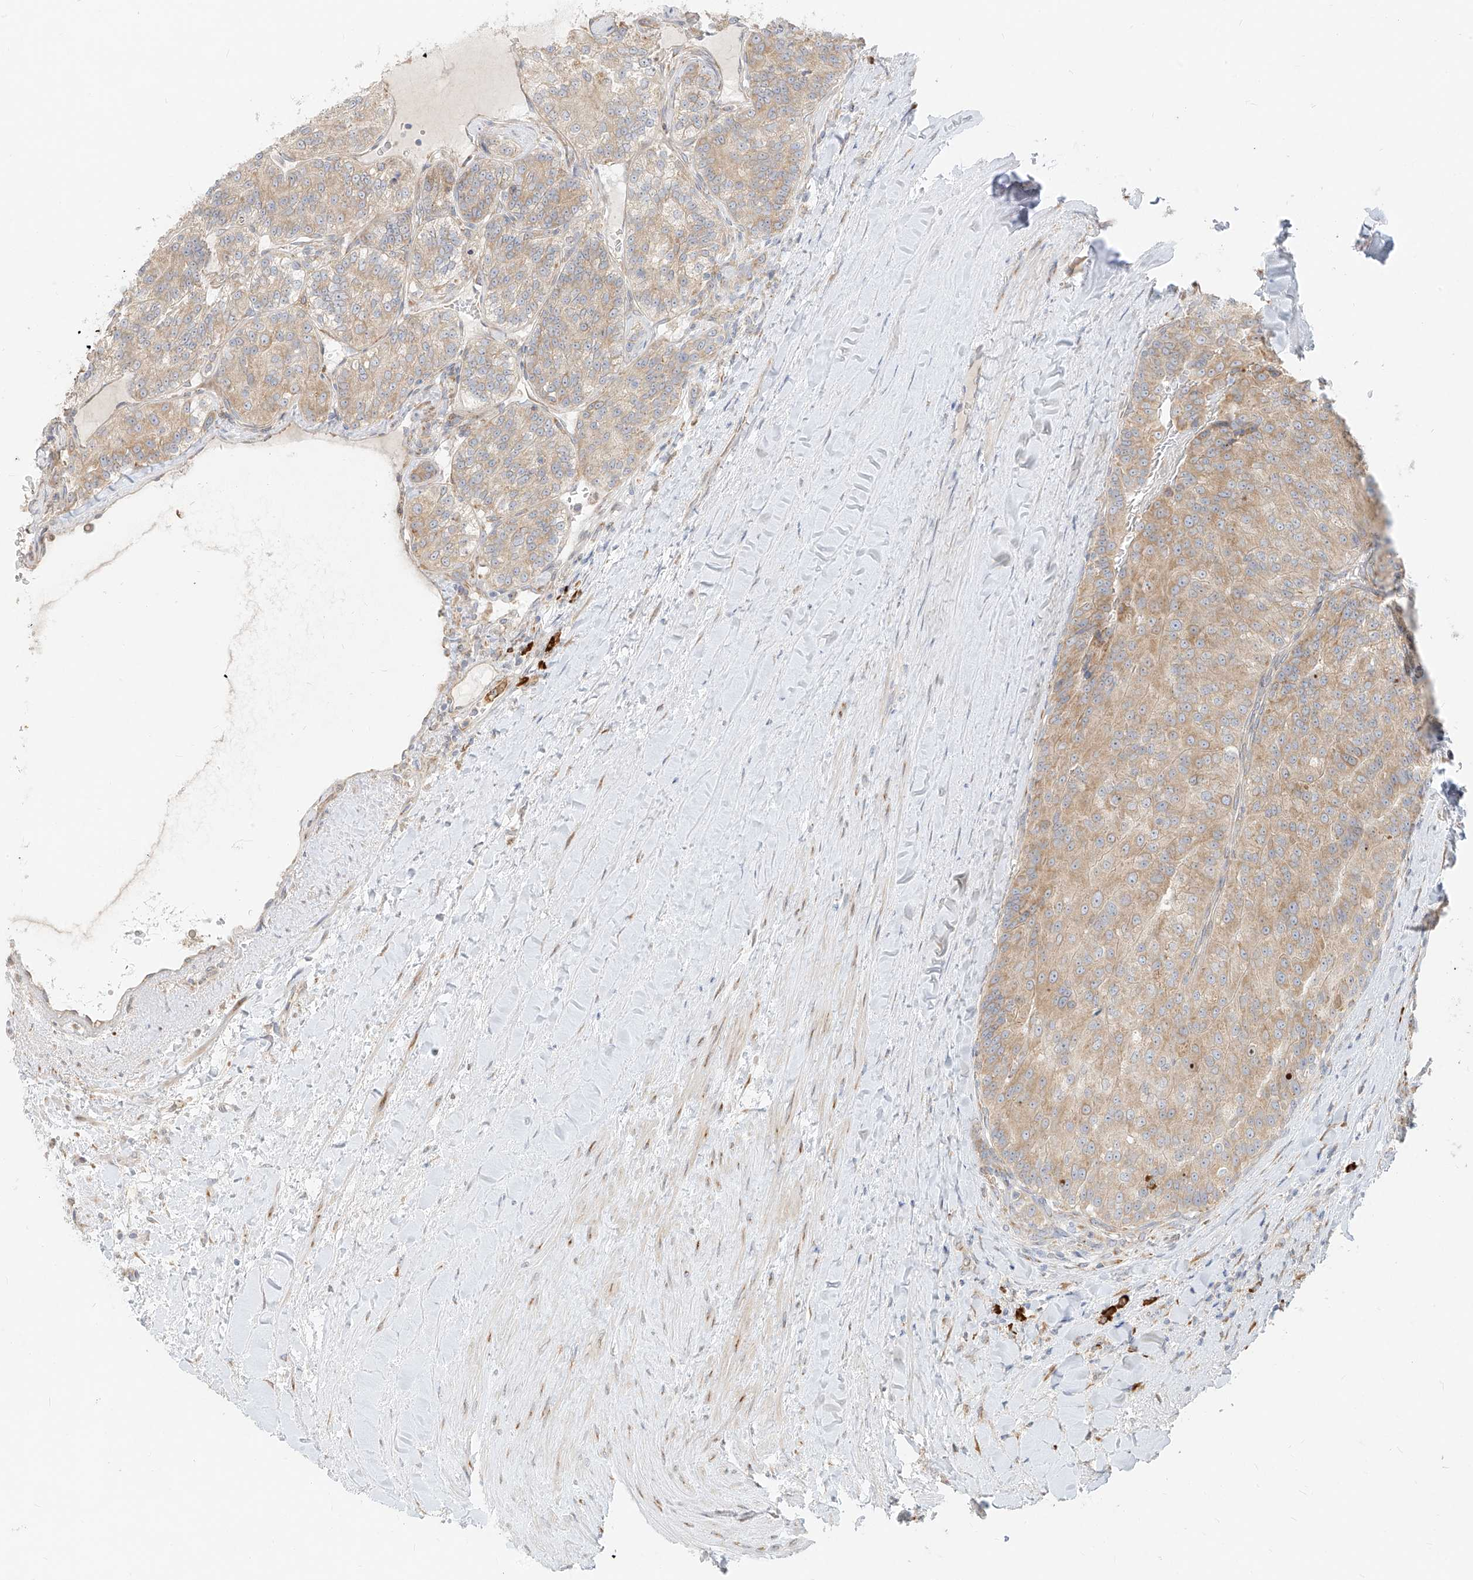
{"staining": {"intensity": "moderate", "quantity": ">75%", "location": "cytoplasmic/membranous"}, "tissue": "renal cancer", "cell_type": "Tumor cells", "image_type": "cancer", "snomed": [{"axis": "morphology", "description": "Adenocarcinoma, NOS"}, {"axis": "topography", "description": "Kidney"}], "caption": "Protein staining reveals moderate cytoplasmic/membranous staining in about >75% of tumor cells in renal cancer. Nuclei are stained in blue.", "gene": "STT3A", "patient": {"sex": "female", "age": 63}}